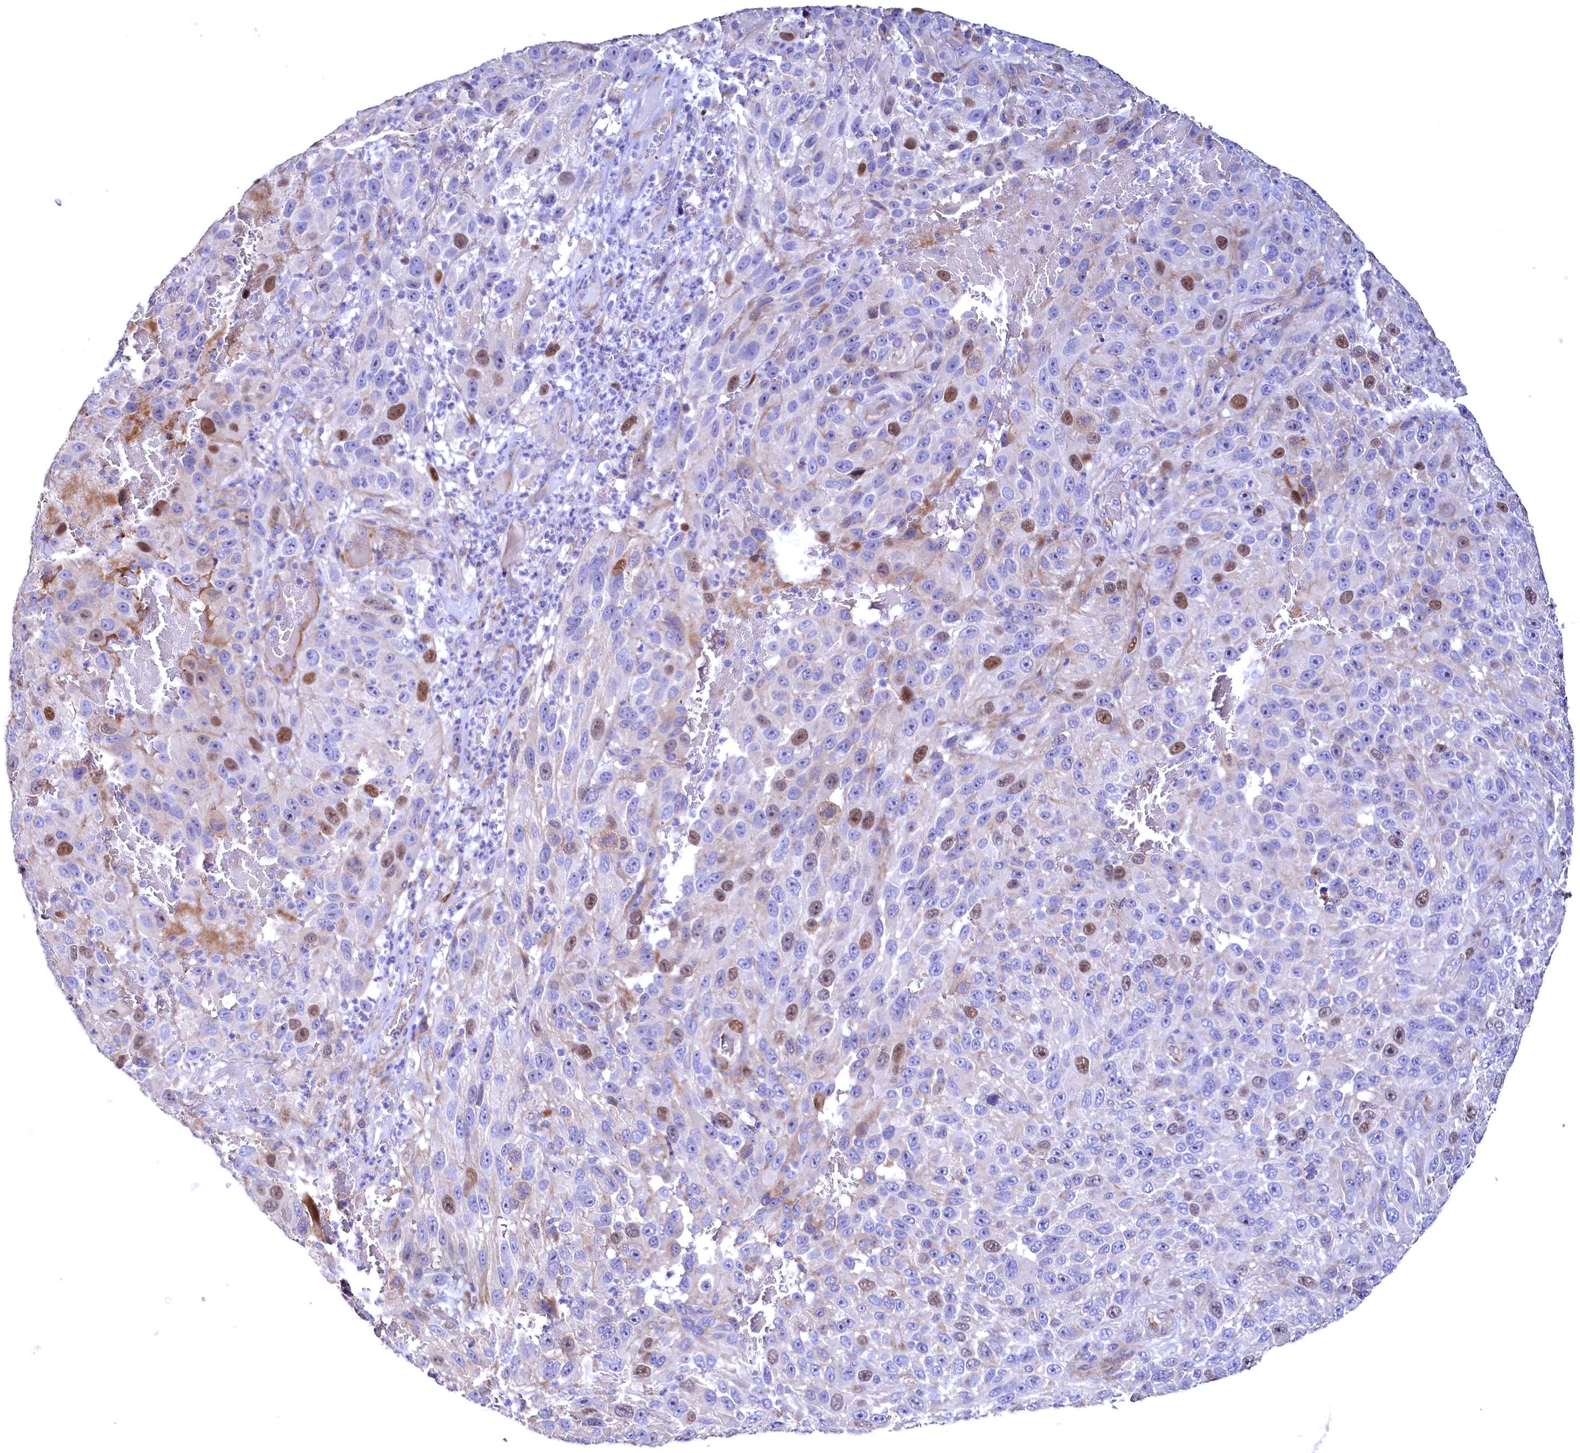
{"staining": {"intensity": "moderate", "quantity": "<25%", "location": "nuclear"}, "tissue": "melanoma", "cell_type": "Tumor cells", "image_type": "cancer", "snomed": [{"axis": "morphology", "description": "Malignant melanoma, NOS"}, {"axis": "topography", "description": "Skin"}], "caption": "Malignant melanoma stained with a protein marker reveals moderate staining in tumor cells.", "gene": "WNT8A", "patient": {"sex": "female", "age": 96}}